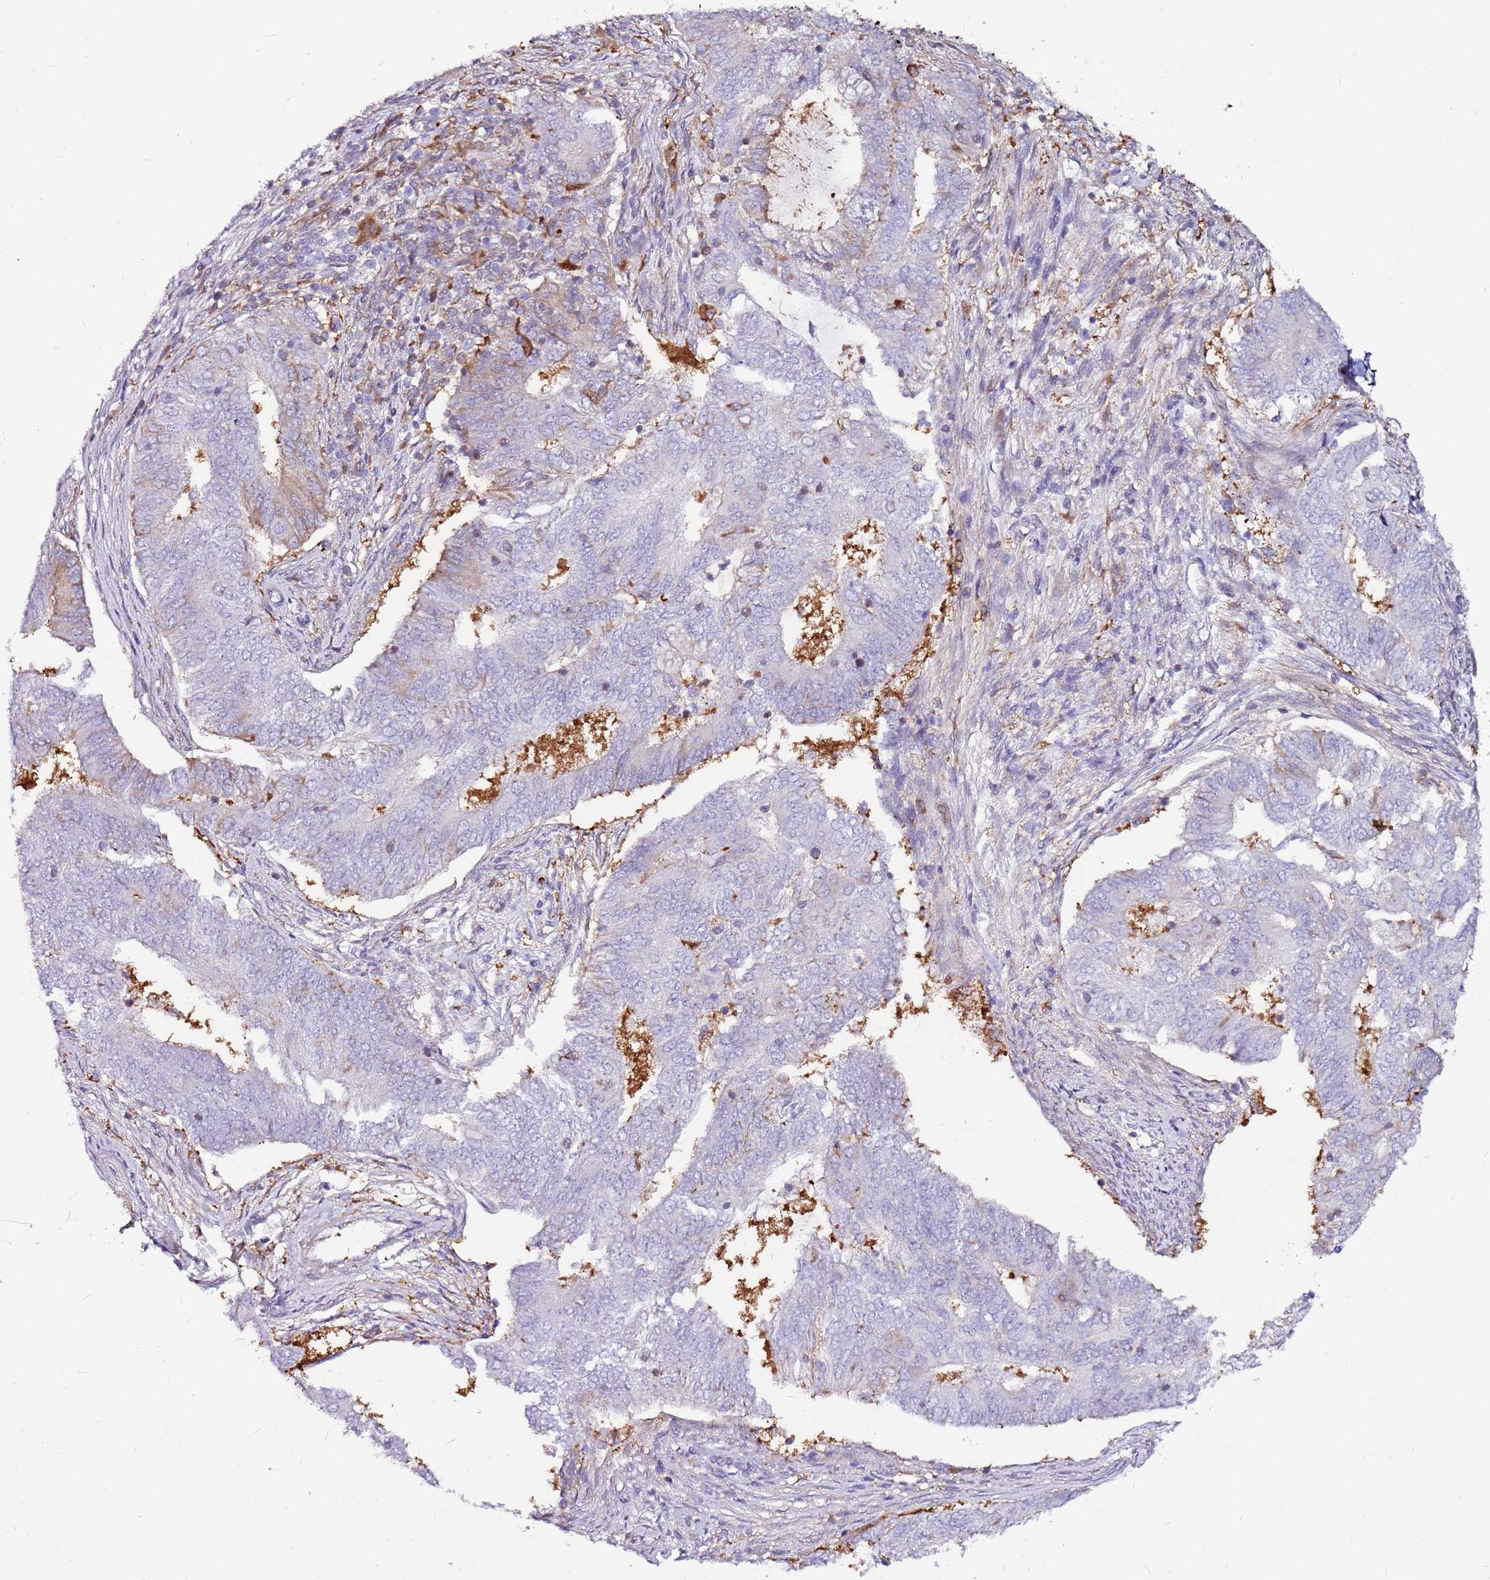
{"staining": {"intensity": "negative", "quantity": "none", "location": "none"}, "tissue": "endometrial cancer", "cell_type": "Tumor cells", "image_type": "cancer", "snomed": [{"axis": "morphology", "description": "Adenocarcinoma, NOS"}, {"axis": "topography", "description": "Endometrium"}], "caption": "Immunohistochemistry (IHC) micrograph of human adenocarcinoma (endometrial) stained for a protein (brown), which shows no staining in tumor cells.", "gene": "ATXN2L", "patient": {"sex": "female", "age": 62}}